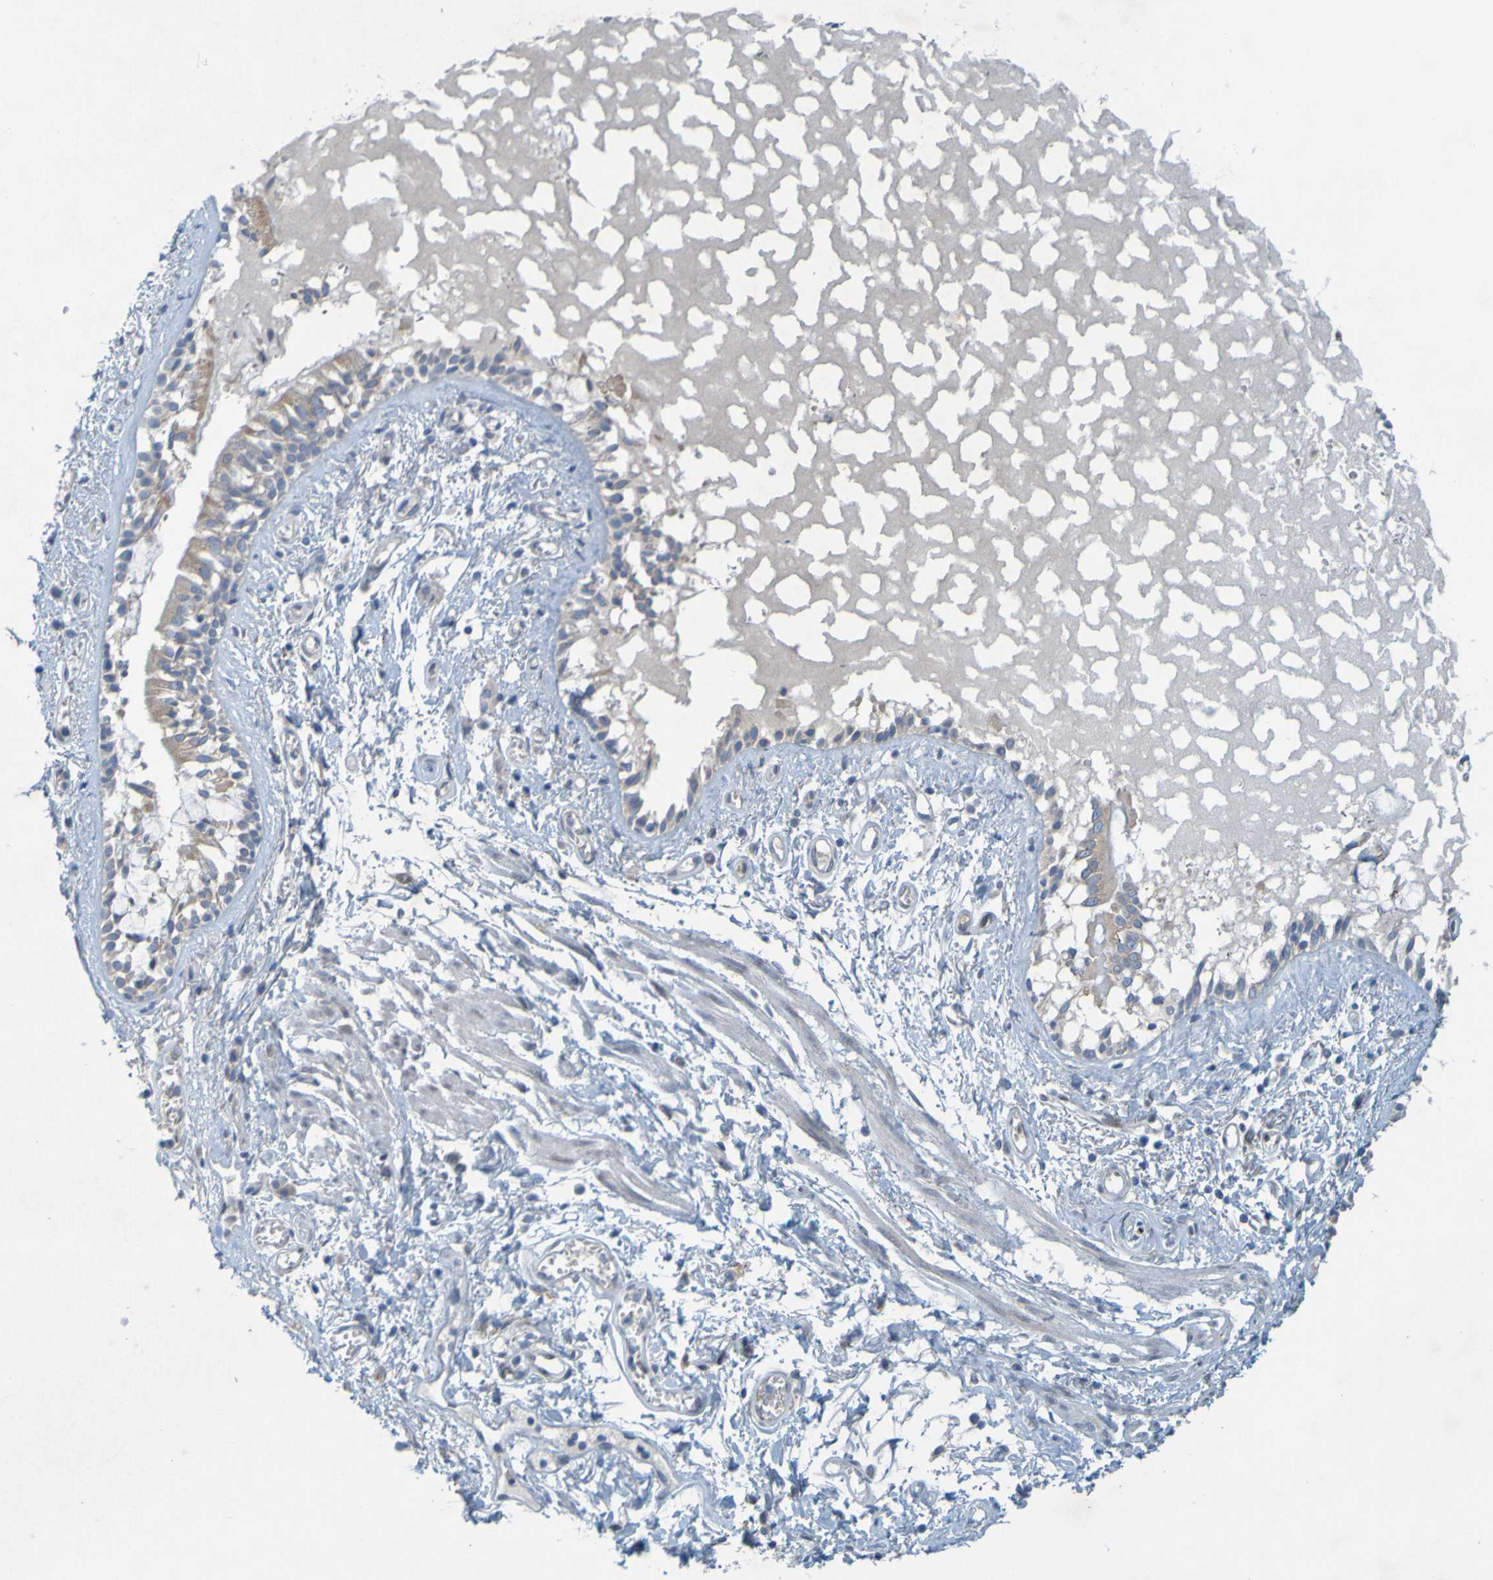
{"staining": {"intensity": "weak", "quantity": ">75%", "location": "cytoplasmic/membranous"}, "tissue": "bronchus", "cell_type": "Respiratory epithelial cells", "image_type": "normal", "snomed": [{"axis": "morphology", "description": "Normal tissue, NOS"}, {"axis": "morphology", "description": "Inflammation, NOS"}, {"axis": "topography", "description": "Cartilage tissue"}, {"axis": "topography", "description": "Lung"}], "caption": "DAB (3,3'-diaminobenzidine) immunohistochemical staining of normal bronchus exhibits weak cytoplasmic/membranous protein expression in about >75% of respiratory epithelial cells. Using DAB (3,3'-diaminobenzidine) (brown) and hematoxylin (blue) stains, captured at high magnification using brightfield microscopy.", "gene": "MAG", "patient": {"sex": "male", "age": 71}}